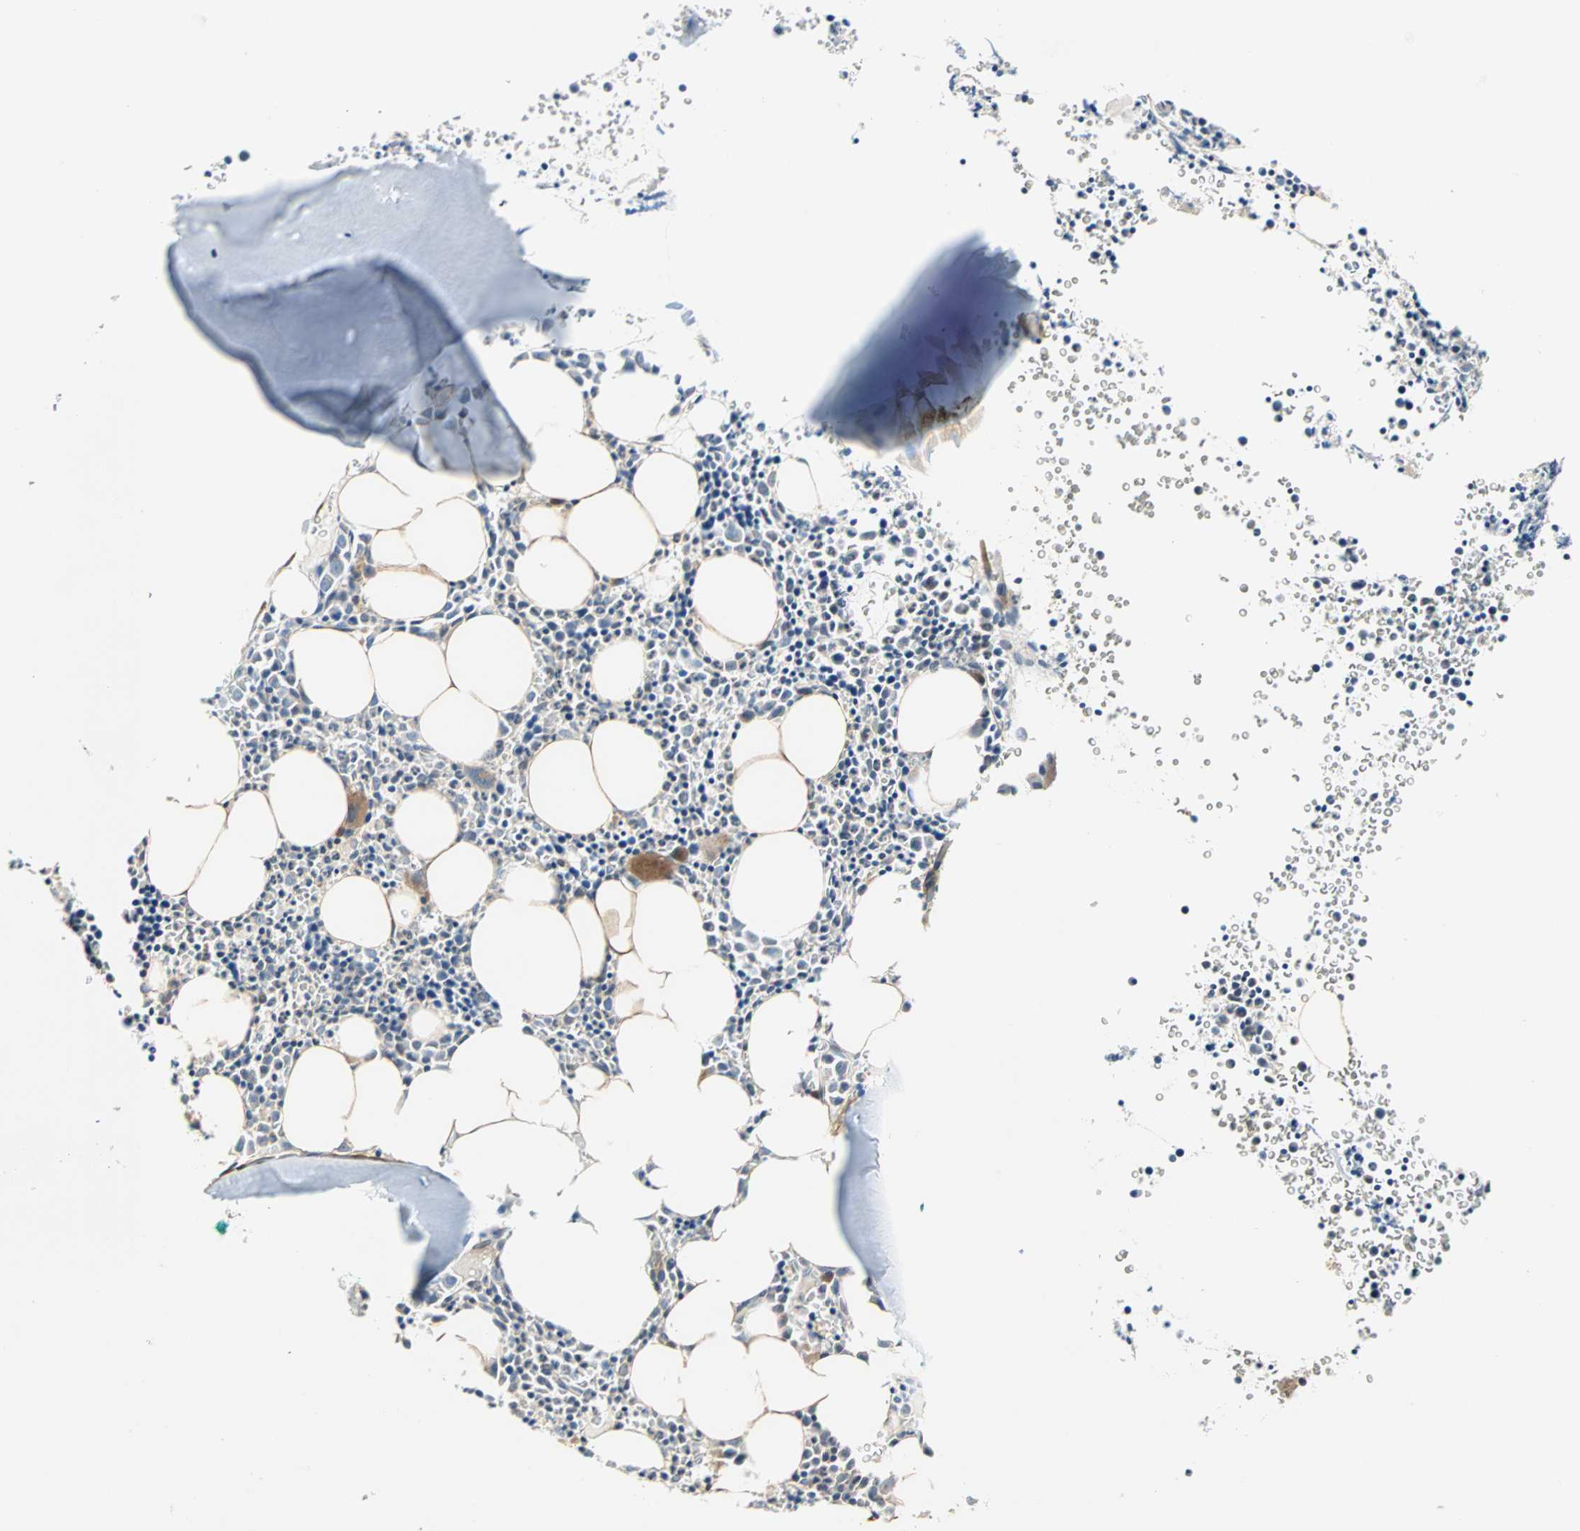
{"staining": {"intensity": "moderate", "quantity": "<25%", "location": "cytoplasmic/membranous"}, "tissue": "bone marrow", "cell_type": "Hematopoietic cells", "image_type": "normal", "snomed": [{"axis": "morphology", "description": "Normal tissue, NOS"}, {"axis": "morphology", "description": "Inflammation, NOS"}, {"axis": "topography", "description": "Bone marrow"}], "caption": "A micrograph of human bone marrow stained for a protein demonstrates moderate cytoplasmic/membranous brown staining in hematopoietic cells. The staining was performed using DAB (3,3'-diaminobenzidine), with brown indicating positive protein expression. Nuclei are stained blue with hematoxylin.", "gene": "SAR1A", "patient": {"sex": "female", "age": 17}}